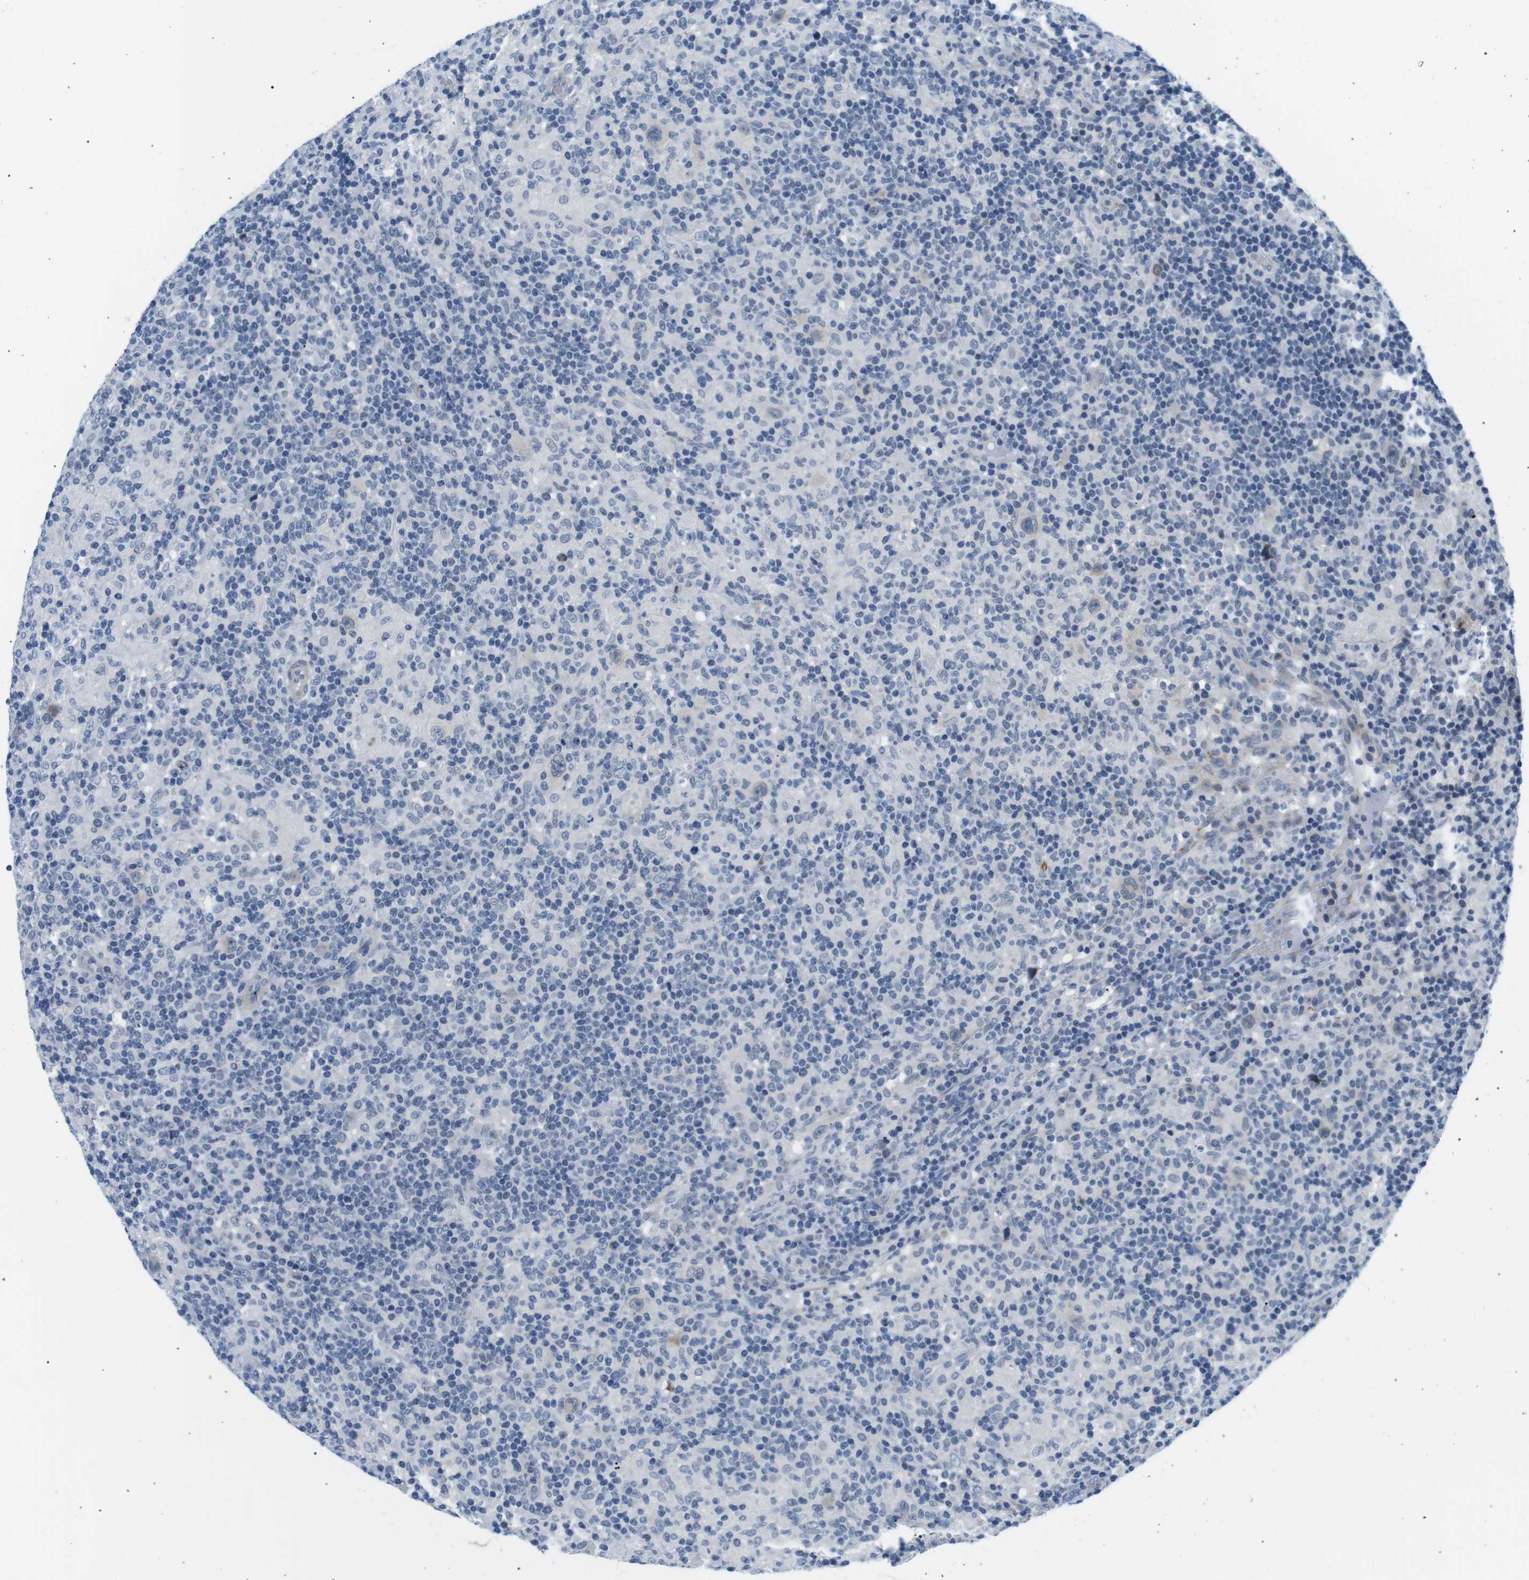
{"staining": {"intensity": "weak", "quantity": "<25%", "location": "cytoplasmic/membranous"}, "tissue": "lymphoma", "cell_type": "Tumor cells", "image_type": "cancer", "snomed": [{"axis": "morphology", "description": "Hodgkin's disease, NOS"}, {"axis": "topography", "description": "Lymph node"}], "caption": "A high-resolution image shows immunohistochemistry (IHC) staining of lymphoma, which exhibits no significant positivity in tumor cells. (Stains: DAB (3,3'-diaminobenzidine) immunohistochemistry with hematoxylin counter stain, Microscopy: brightfield microscopy at high magnification).", "gene": "WSCD1", "patient": {"sex": "male", "age": 70}}